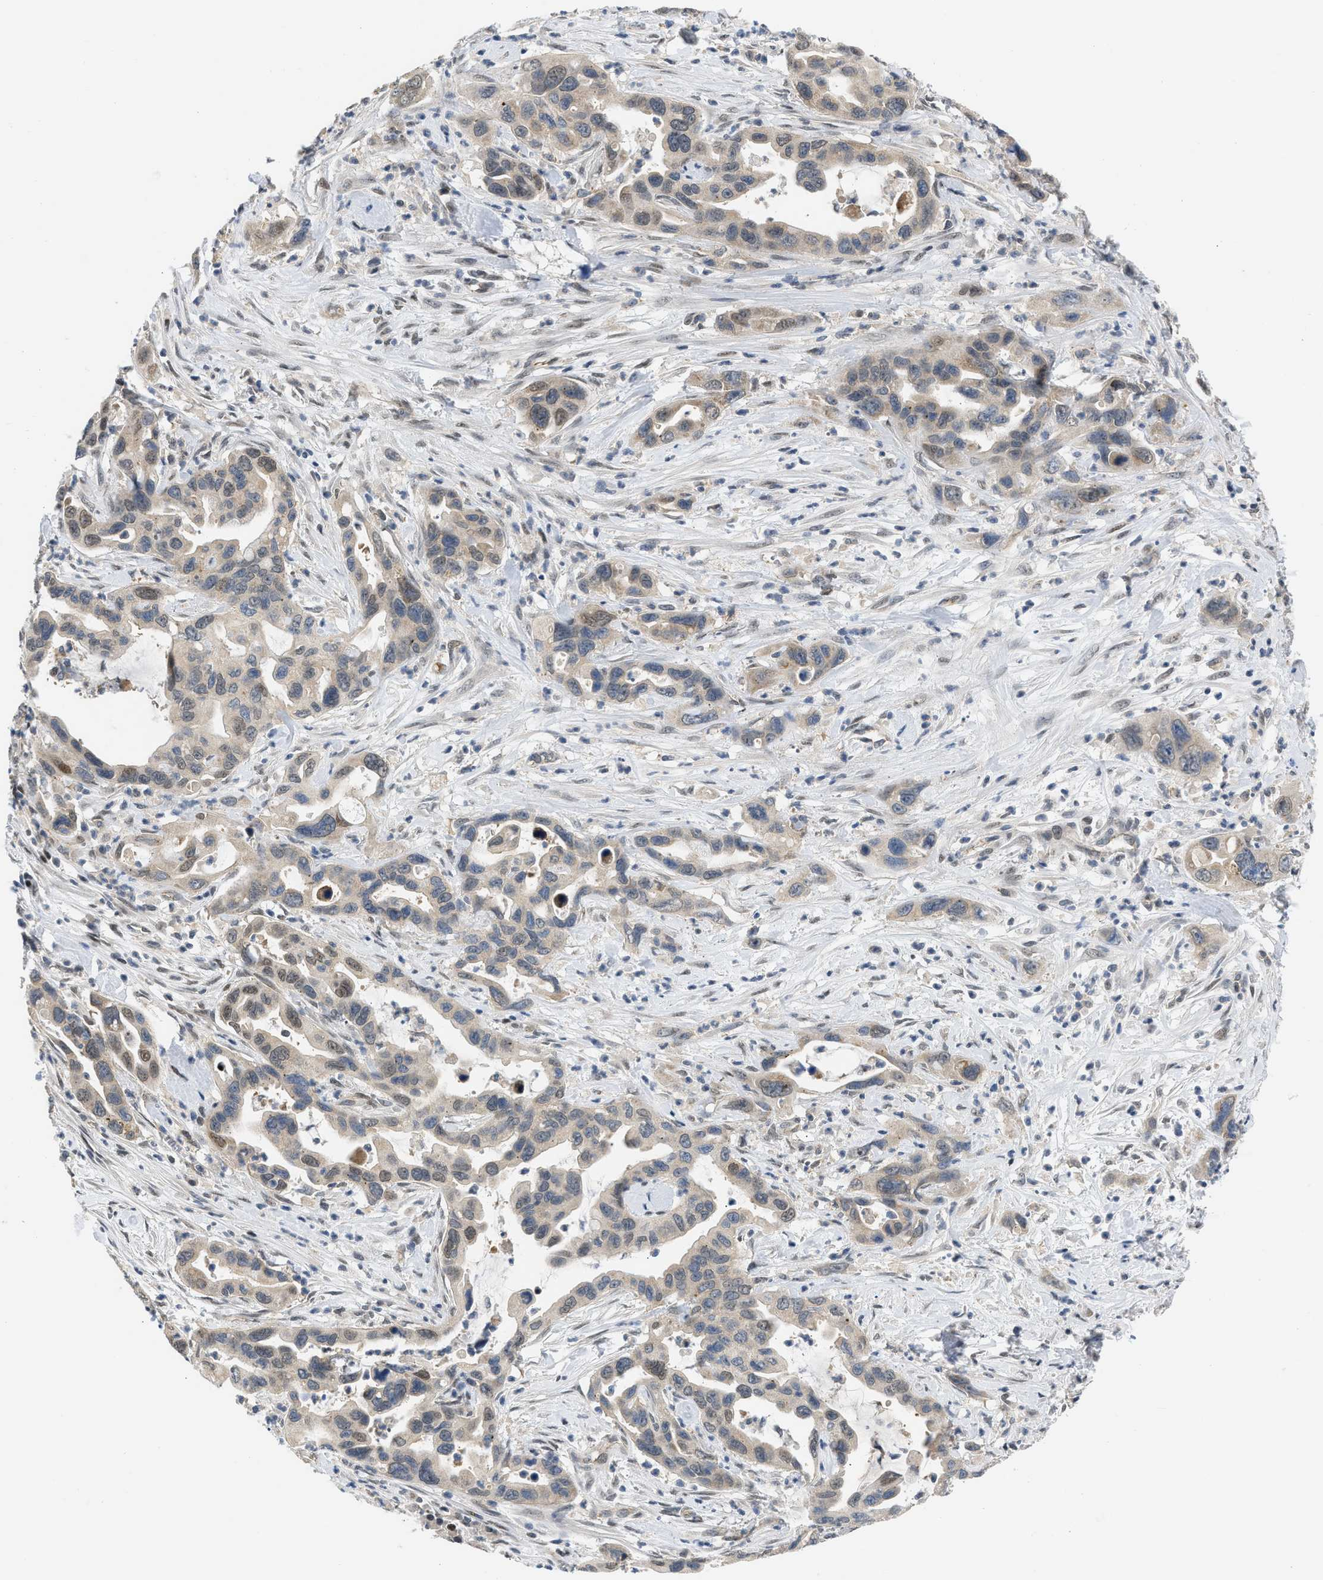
{"staining": {"intensity": "weak", "quantity": "25%-75%", "location": "cytoplasmic/membranous,nuclear"}, "tissue": "pancreatic cancer", "cell_type": "Tumor cells", "image_type": "cancer", "snomed": [{"axis": "morphology", "description": "Adenocarcinoma, NOS"}, {"axis": "topography", "description": "Pancreas"}], "caption": "Pancreatic cancer (adenocarcinoma) tissue demonstrates weak cytoplasmic/membranous and nuclear positivity in approximately 25%-75% of tumor cells (Stains: DAB in brown, nuclei in blue, Microscopy: brightfield microscopy at high magnification).", "gene": "OLIG3", "patient": {"sex": "female", "age": 70}}